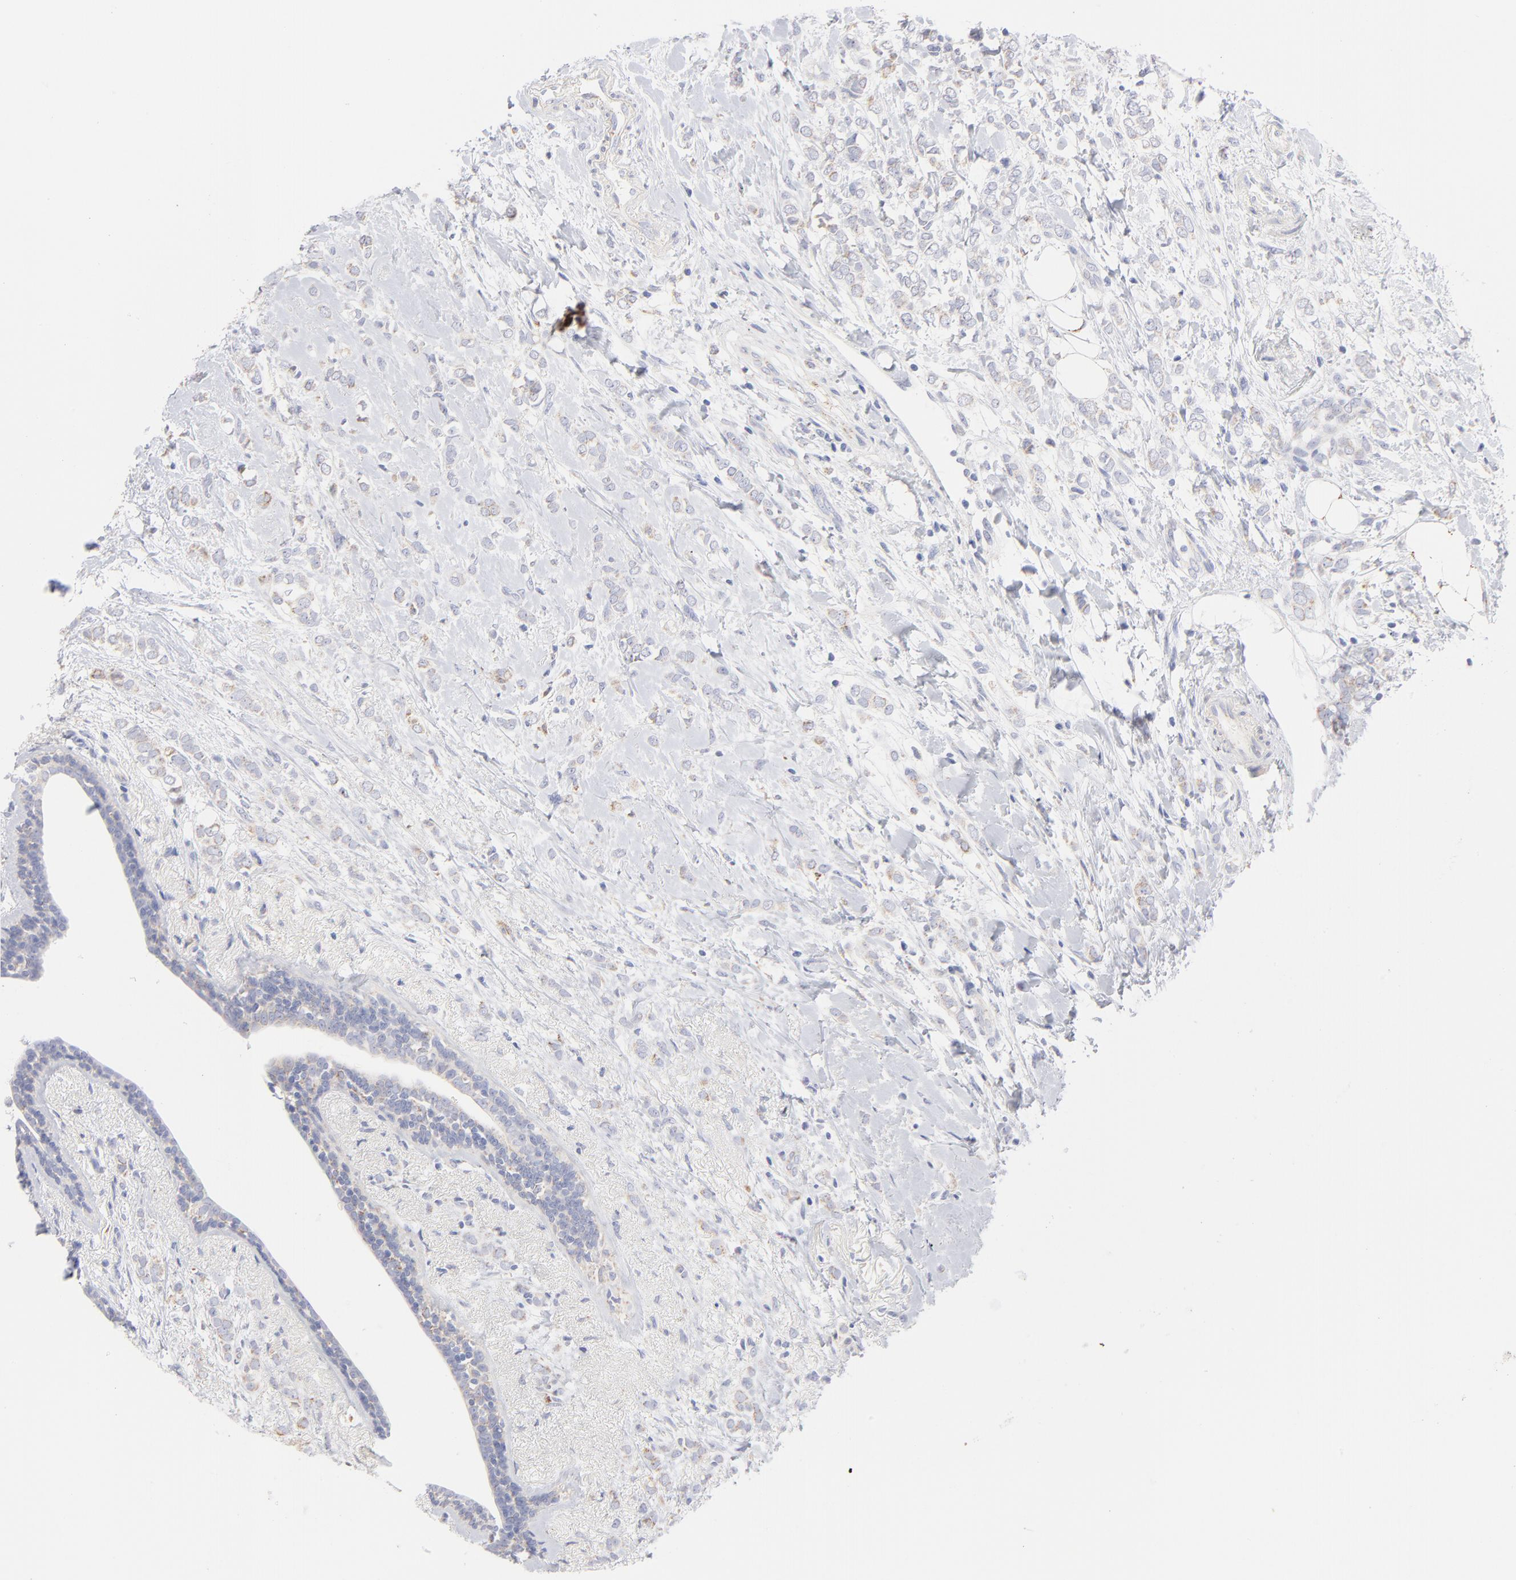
{"staining": {"intensity": "weak", "quantity": "25%-75%", "location": "cytoplasmic/membranous"}, "tissue": "breast cancer", "cell_type": "Tumor cells", "image_type": "cancer", "snomed": [{"axis": "morphology", "description": "Normal tissue, NOS"}, {"axis": "morphology", "description": "Lobular carcinoma"}, {"axis": "topography", "description": "Breast"}], "caption": "Breast cancer stained for a protein (brown) displays weak cytoplasmic/membranous positive expression in about 25%-75% of tumor cells.", "gene": "TST", "patient": {"sex": "female", "age": 47}}